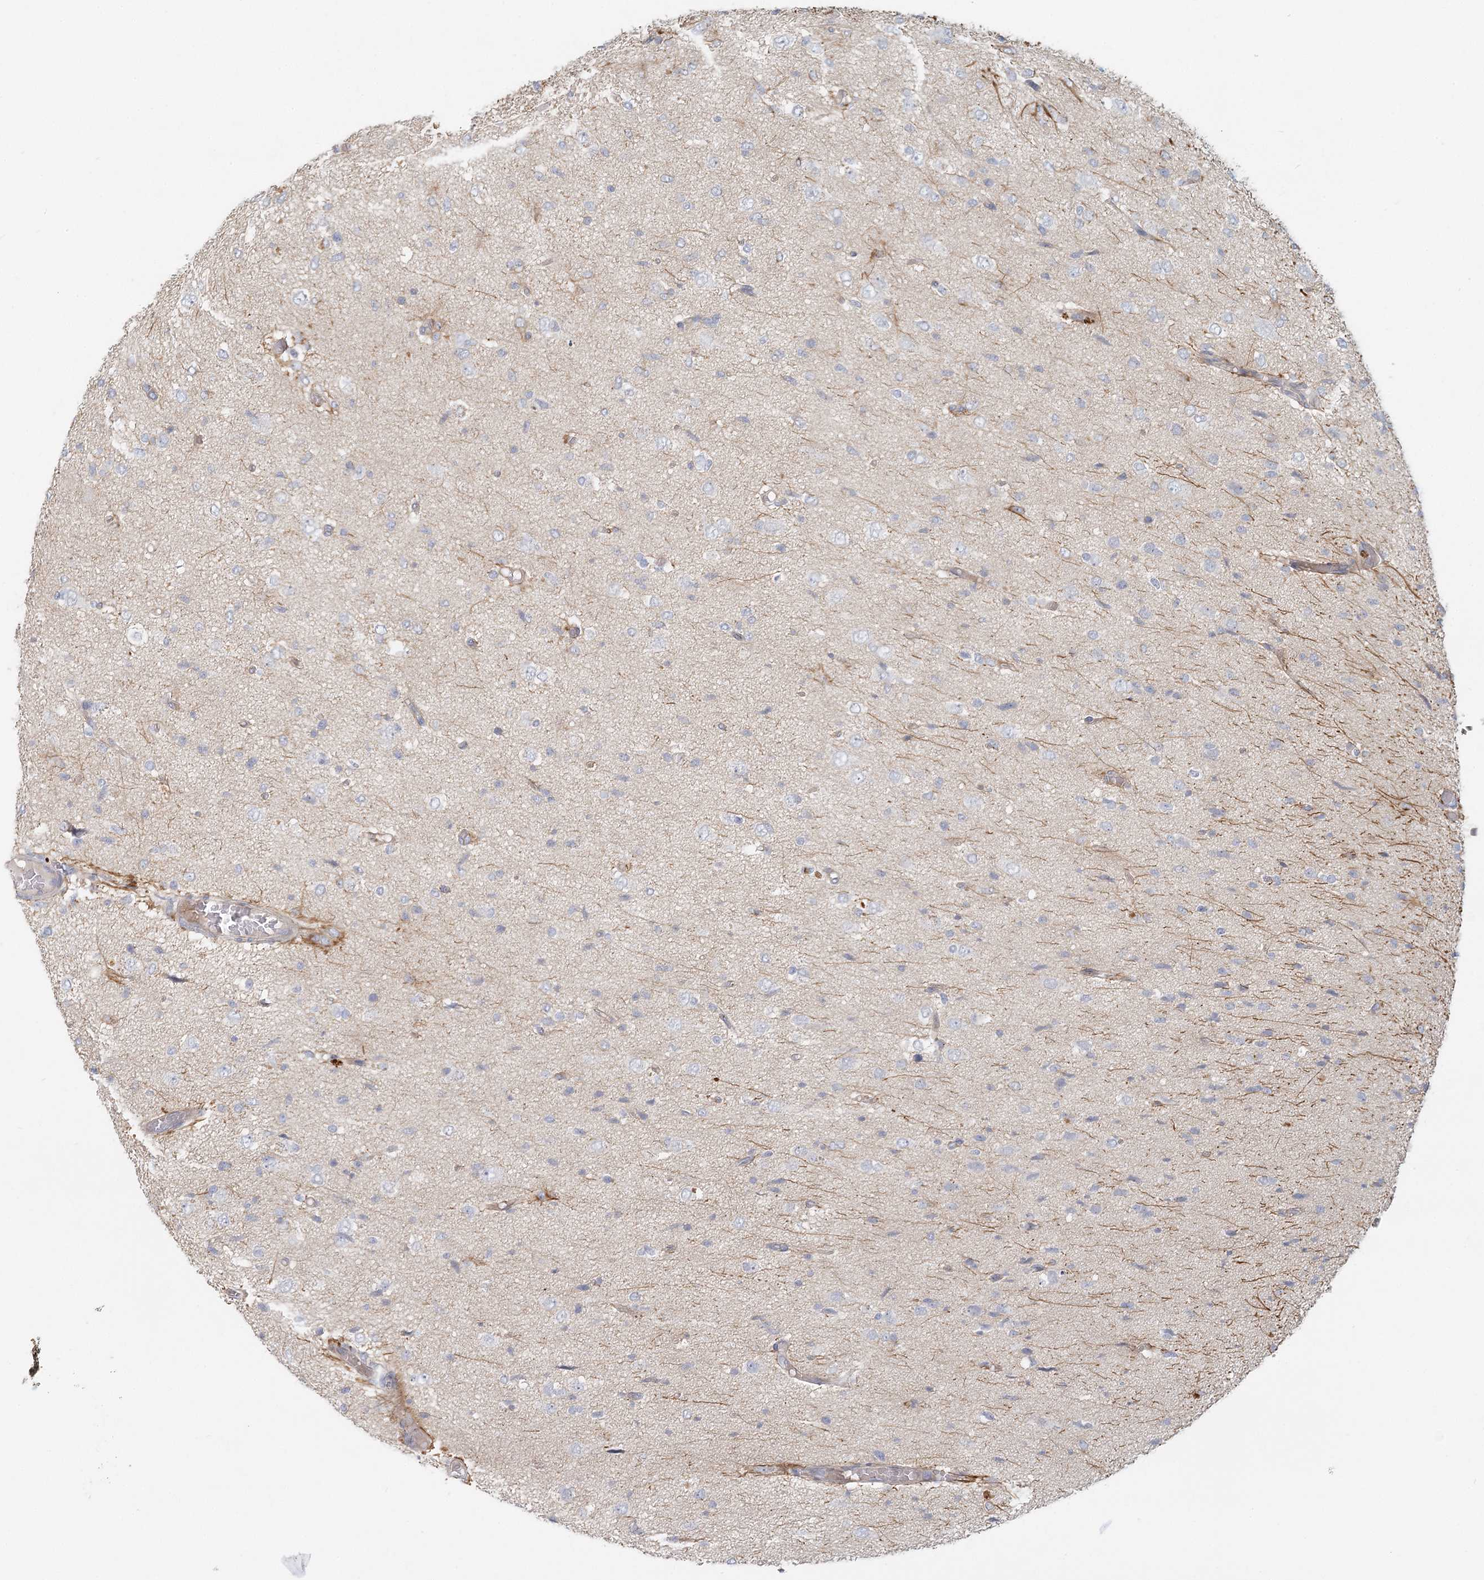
{"staining": {"intensity": "negative", "quantity": "none", "location": "none"}, "tissue": "glioma", "cell_type": "Tumor cells", "image_type": "cancer", "snomed": [{"axis": "morphology", "description": "Glioma, malignant, High grade"}, {"axis": "topography", "description": "Brain"}], "caption": "Protein analysis of glioma displays no significant expression in tumor cells.", "gene": "DNMBP", "patient": {"sex": "female", "age": 59}}